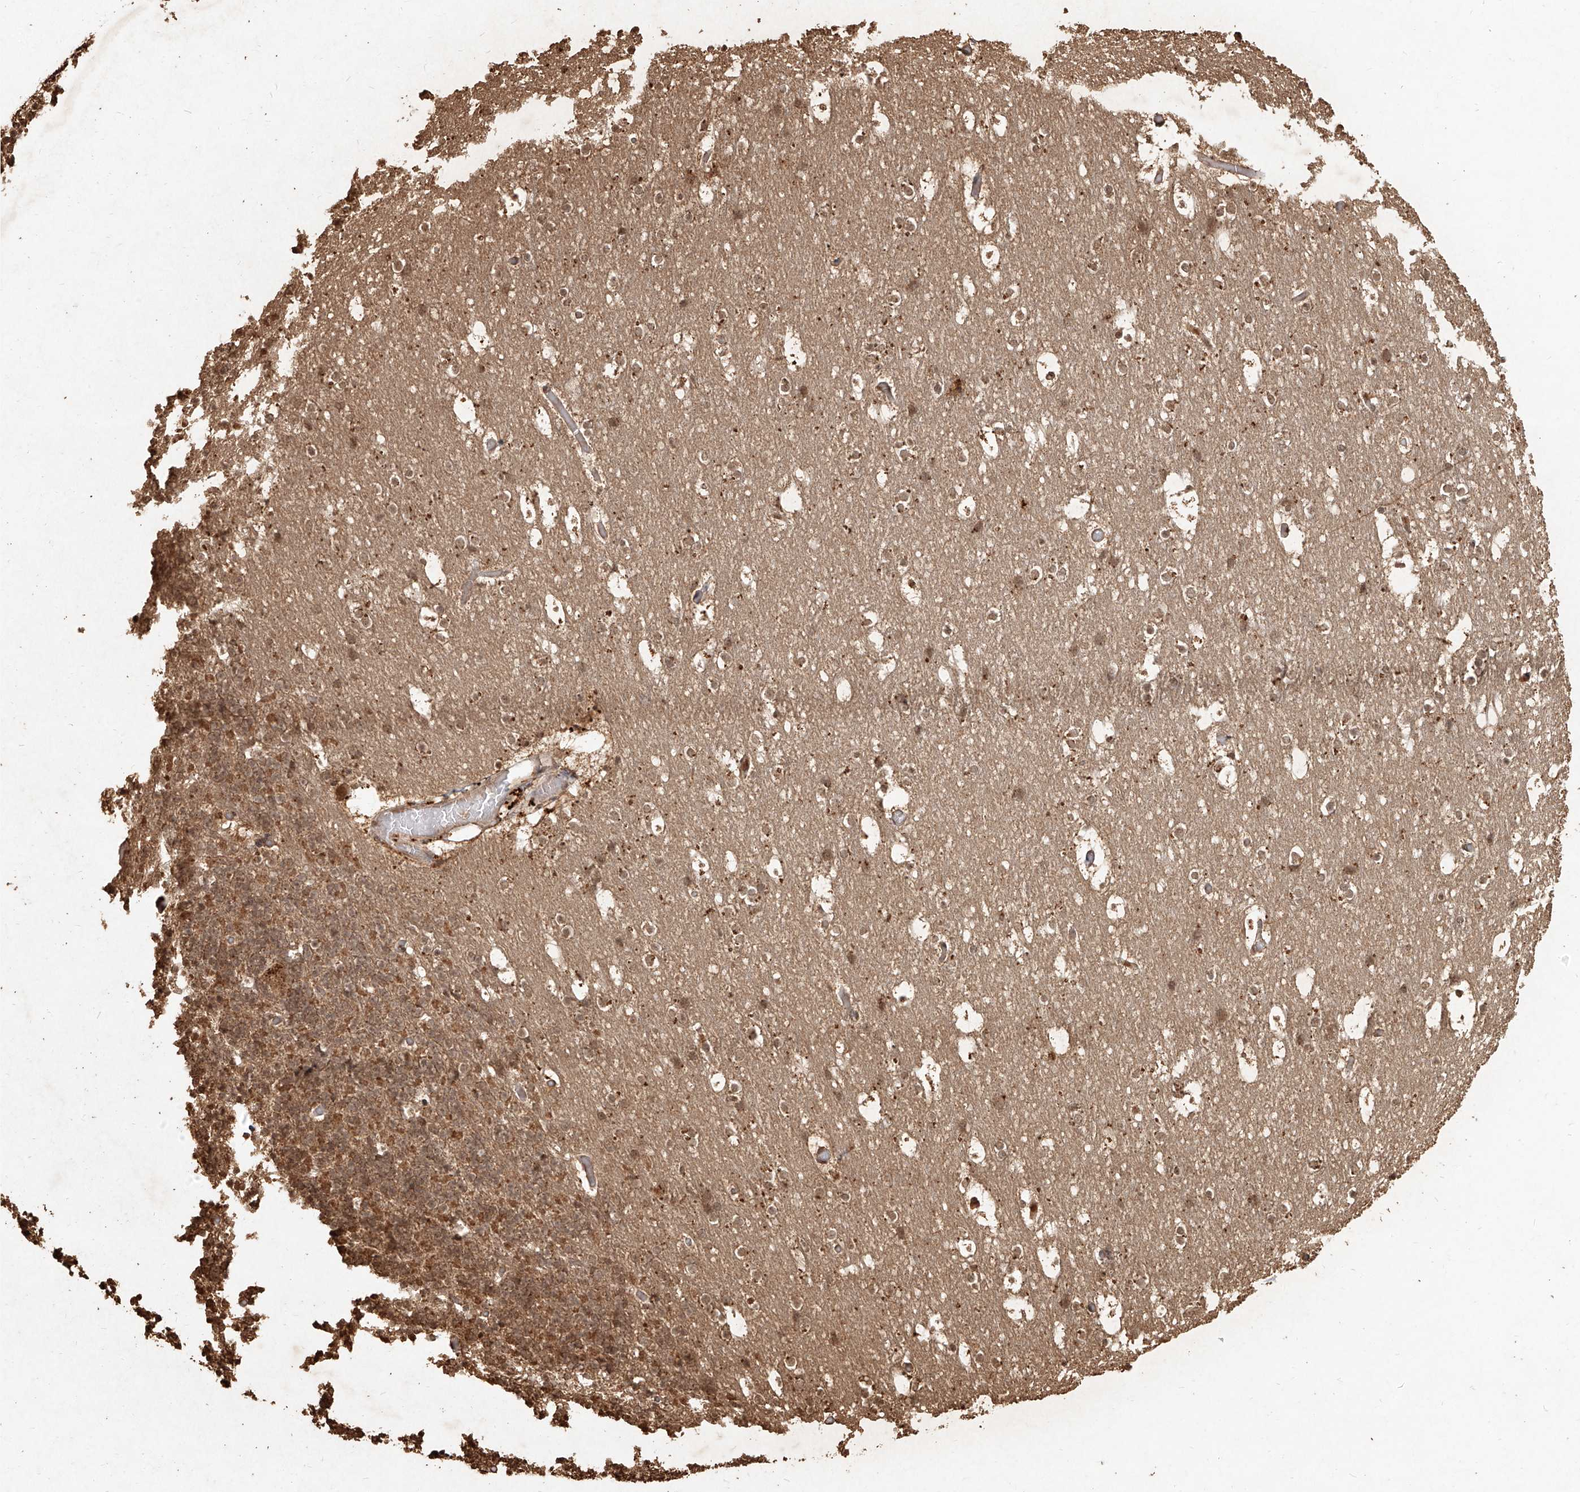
{"staining": {"intensity": "moderate", "quantity": ">75%", "location": "cytoplasmic/membranous,nuclear"}, "tissue": "cerebellum", "cell_type": "Cells in granular layer", "image_type": "normal", "snomed": [{"axis": "morphology", "description": "Normal tissue, NOS"}, {"axis": "topography", "description": "Cerebellum"}], "caption": "Moderate cytoplasmic/membranous,nuclear expression for a protein is present in about >75% of cells in granular layer of unremarkable cerebellum using immunohistochemistry.", "gene": "UBE2K", "patient": {"sex": "male", "age": 57}}